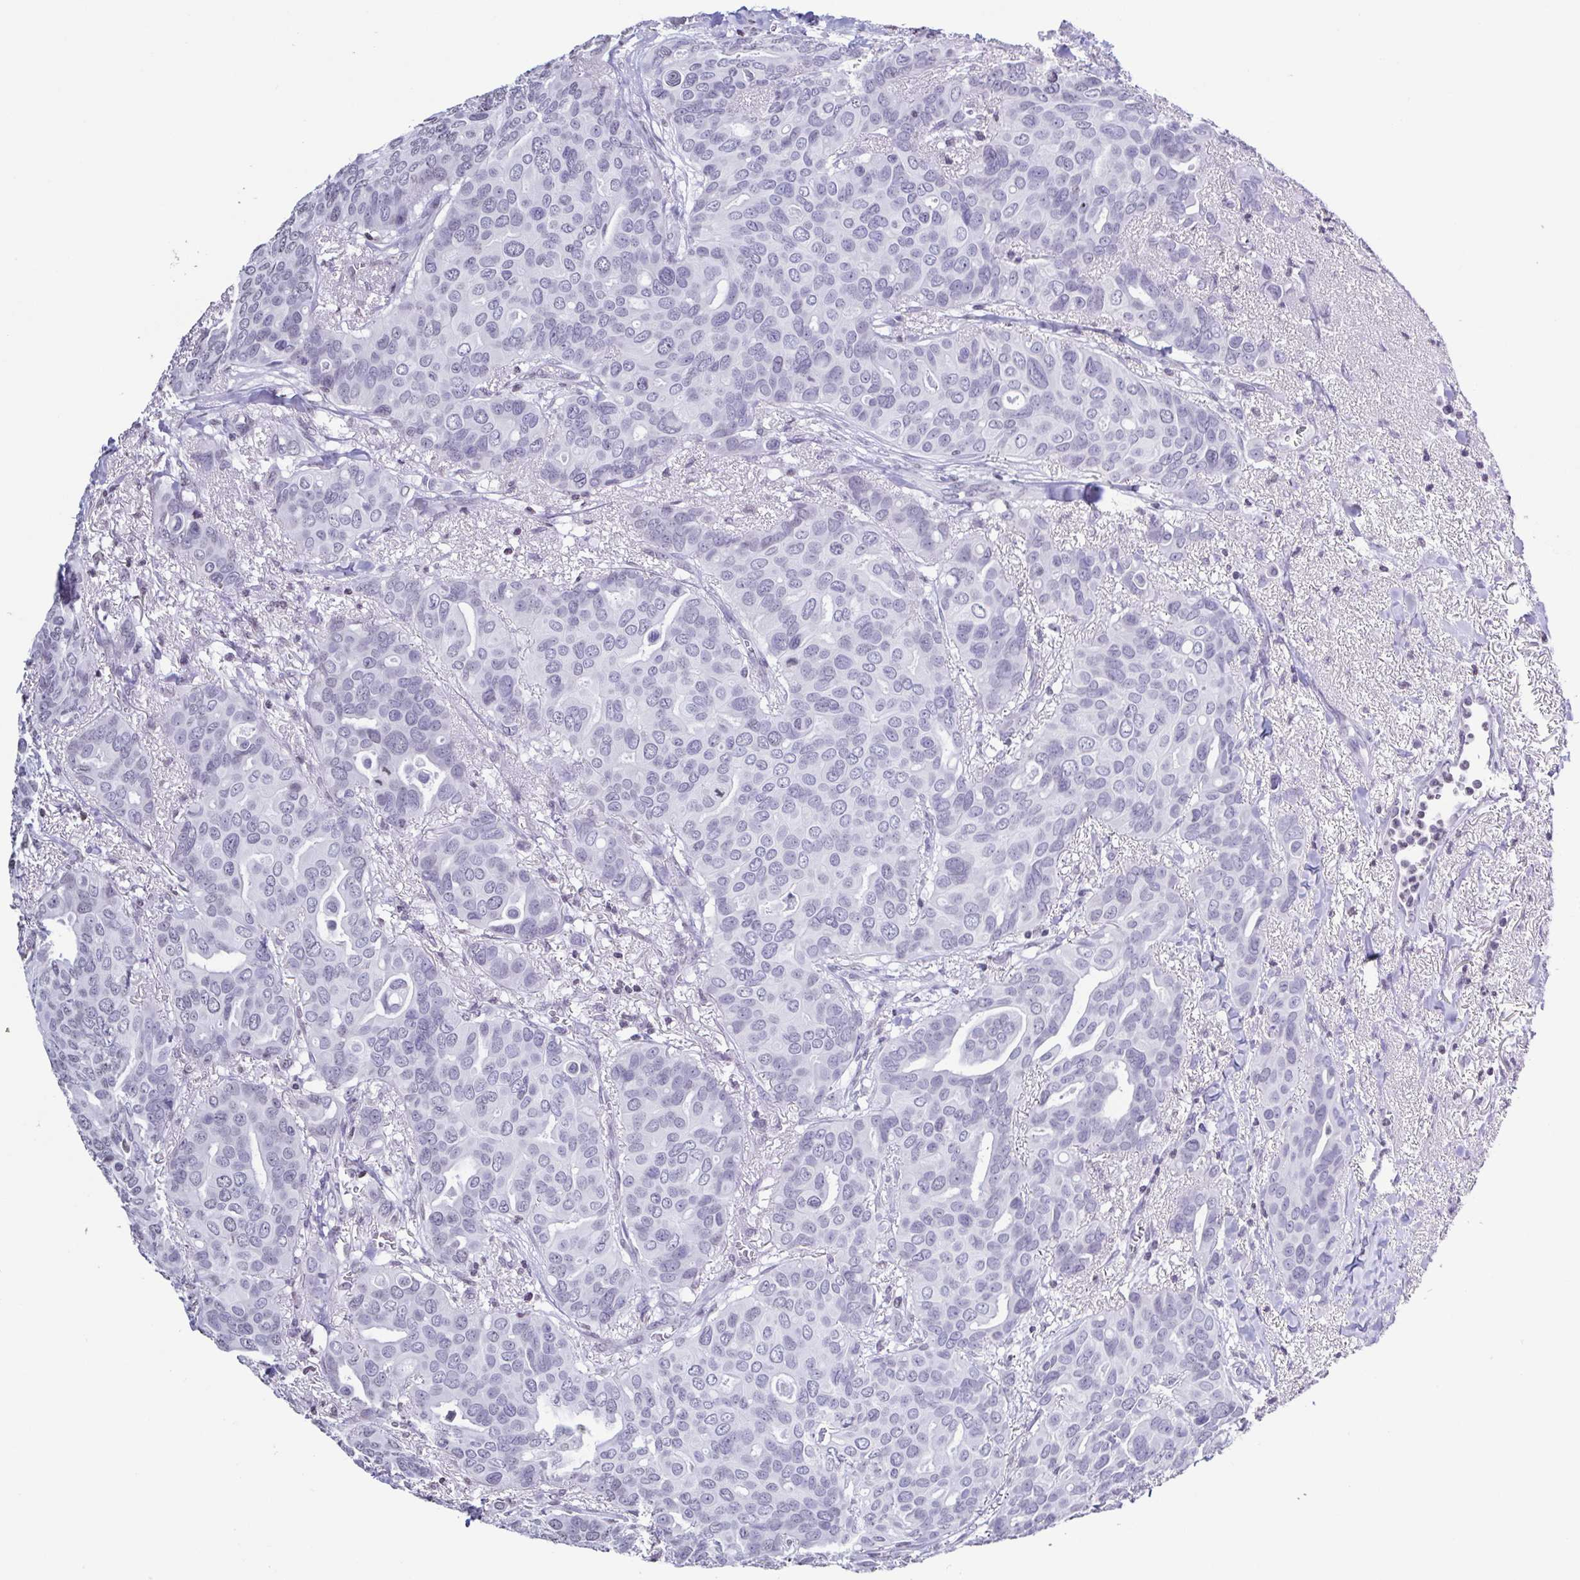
{"staining": {"intensity": "negative", "quantity": "none", "location": "none"}, "tissue": "breast cancer", "cell_type": "Tumor cells", "image_type": "cancer", "snomed": [{"axis": "morphology", "description": "Duct carcinoma"}, {"axis": "topography", "description": "Breast"}], "caption": "A photomicrograph of breast infiltrating ductal carcinoma stained for a protein demonstrates no brown staining in tumor cells.", "gene": "VCY1B", "patient": {"sex": "female", "age": 54}}